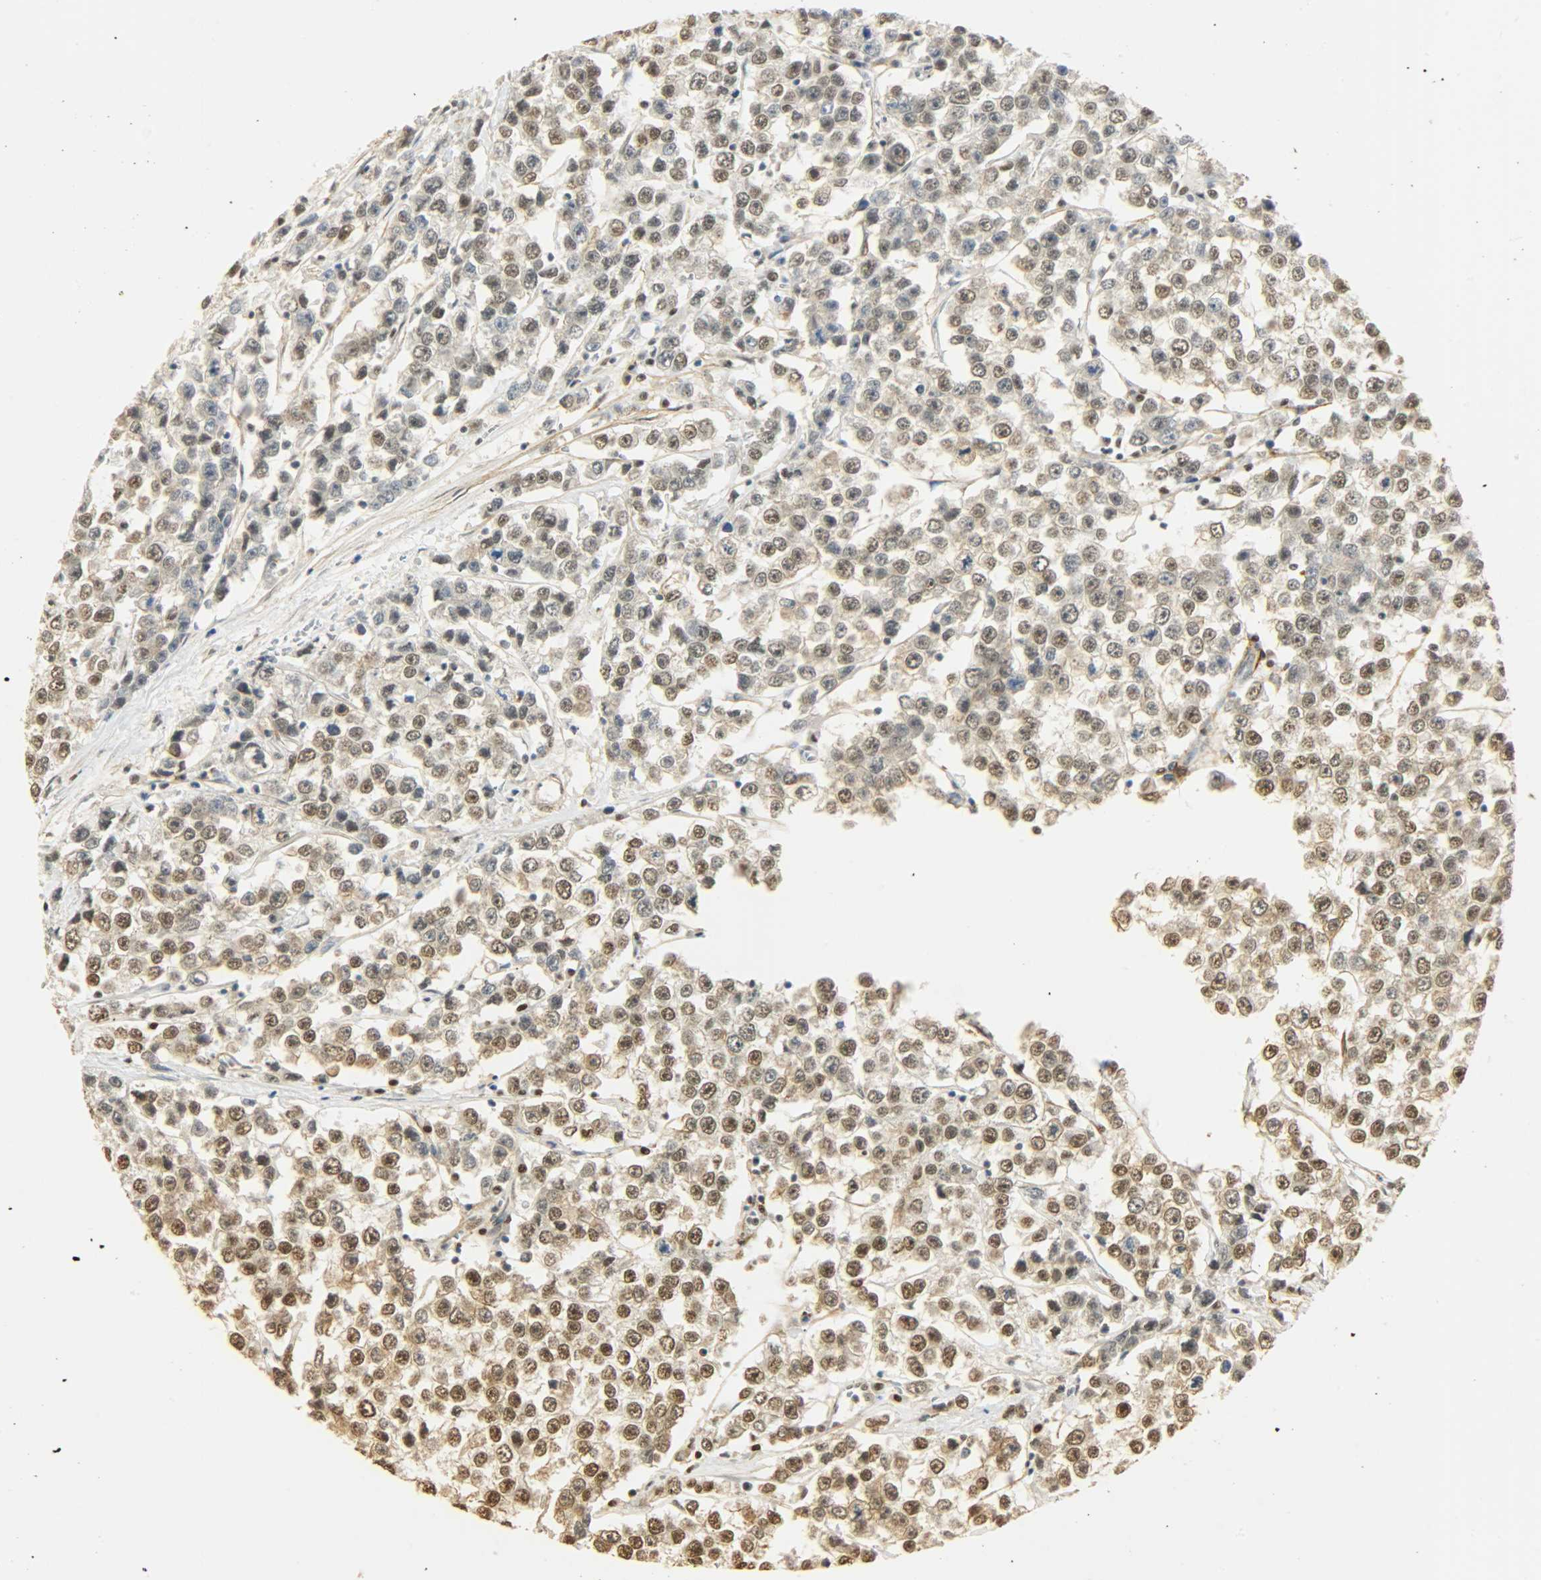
{"staining": {"intensity": "moderate", "quantity": "25%-75%", "location": "nuclear"}, "tissue": "testis cancer", "cell_type": "Tumor cells", "image_type": "cancer", "snomed": [{"axis": "morphology", "description": "Seminoma, NOS"}, {"axis": "morphology", "description": "Carcinoma, Embryonal, NOS"}, {"axis": "topography", "description": "Testis"}], "caption": "Immunohistochemical staining of seminoma (testis) exhibits medium levels of moderate nuclear positivity in approximately 25%-75% of tumor cells.", "gene": "NGFR", "patient": {"sex": "male", "age": 52}}